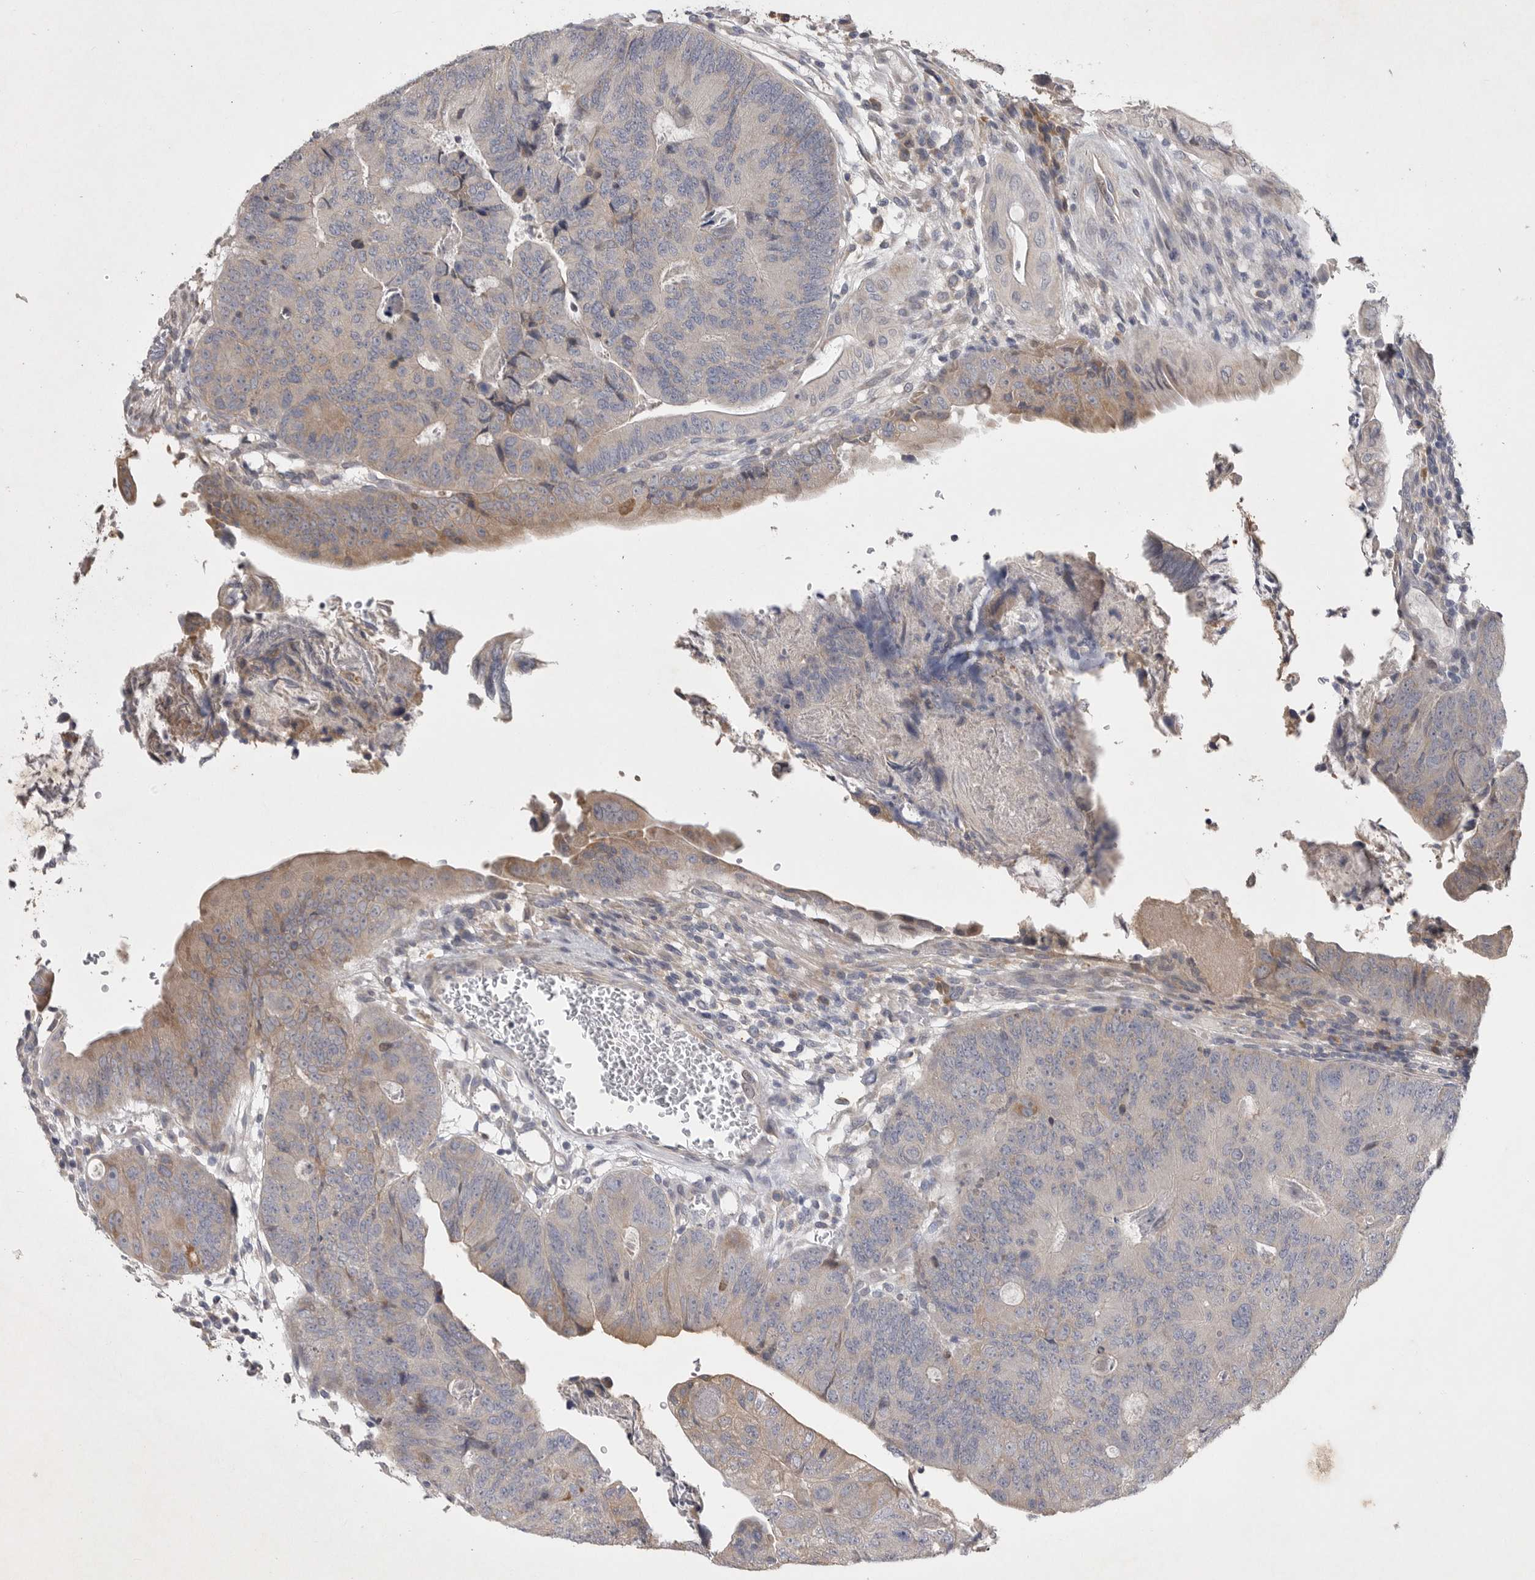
{"staining": {"intensity": "weak", "quantity": "25%-75%", "location": "cytoplasmic/membranous"}, "tissue": "colorectal cancer", "cell_type": "Tumor cells", "image_type": "cancer", "snomed": [{"axis": "morphology", "description": "Adenocarcinoma, NOS"}, {"axis": "topography", "description": "Colon"}], "caption": "Colorectal cancer stained with a protein marker demonstrates weak staining in tumor cells.", "gene": "EDEM3", "patient": {"sex": "female", "age": 67}}